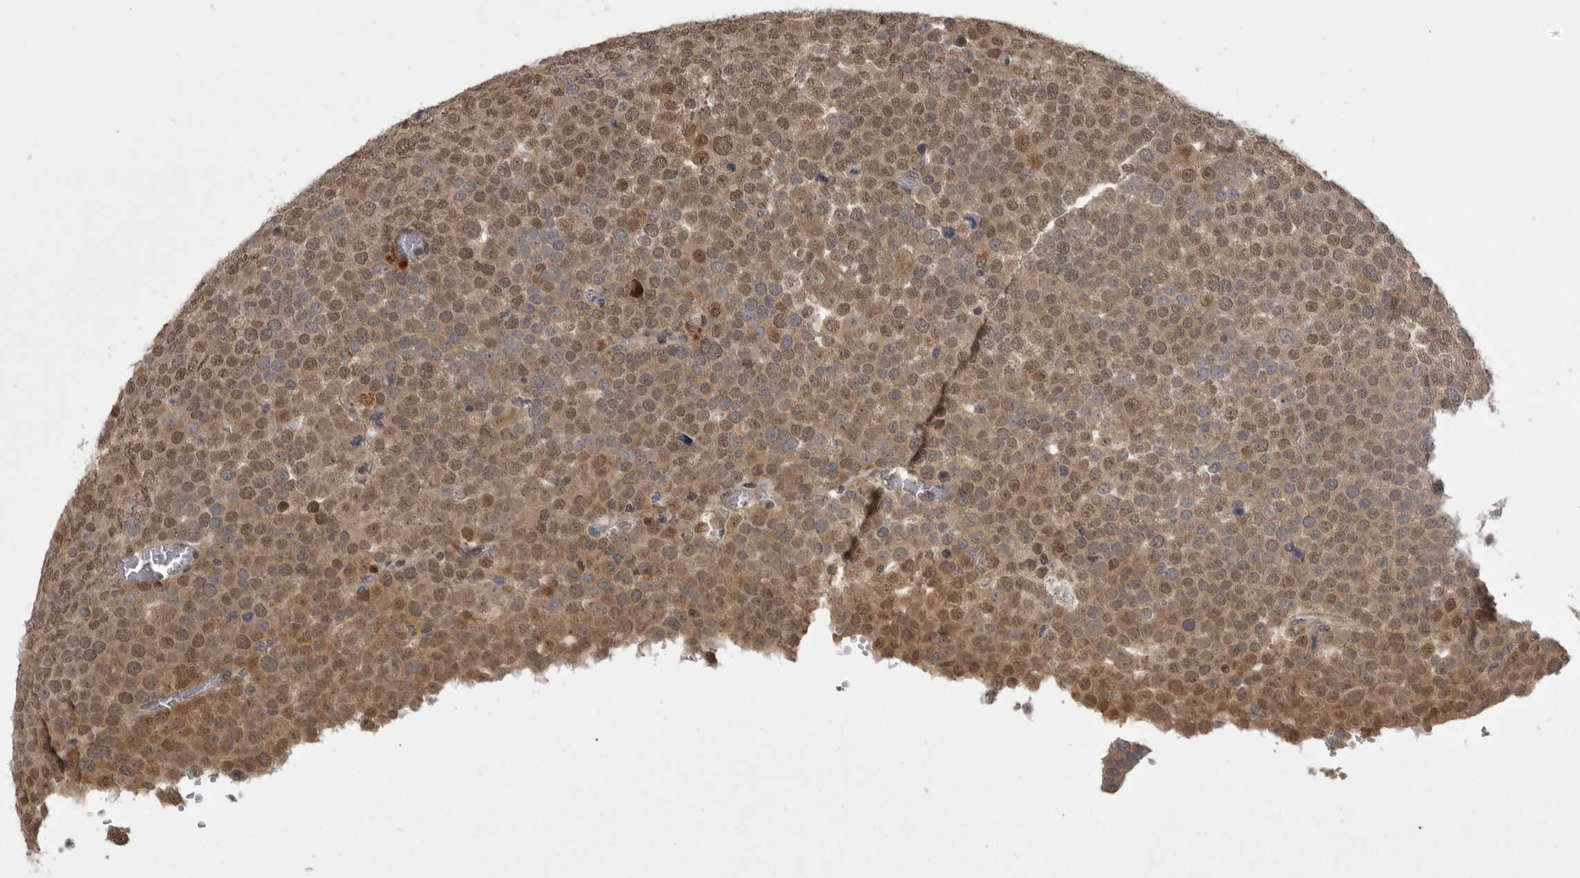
{"staining": {"intensity": "moderate", "quantity": ">75%", "location": "cytoplasmic/membranous,nuclear"}, "tissue": "testis cancer", "cell_type": "Tumor cells", "image_type": "cancer", "snomed": [{"axis": "morphology", "description": "Seminoma, NOS"}, {"axis": "topography", "description": "Testis"}], "caption": "Immunohistochemical staining of human testis cancer (seminoma) exhibits medium levels of moderate cytoplasmic/membranous and nuclear expression in about >75% of tumor cells.", "gene": "C1orf109", "patient": {"sex": "male", "age": 71}}